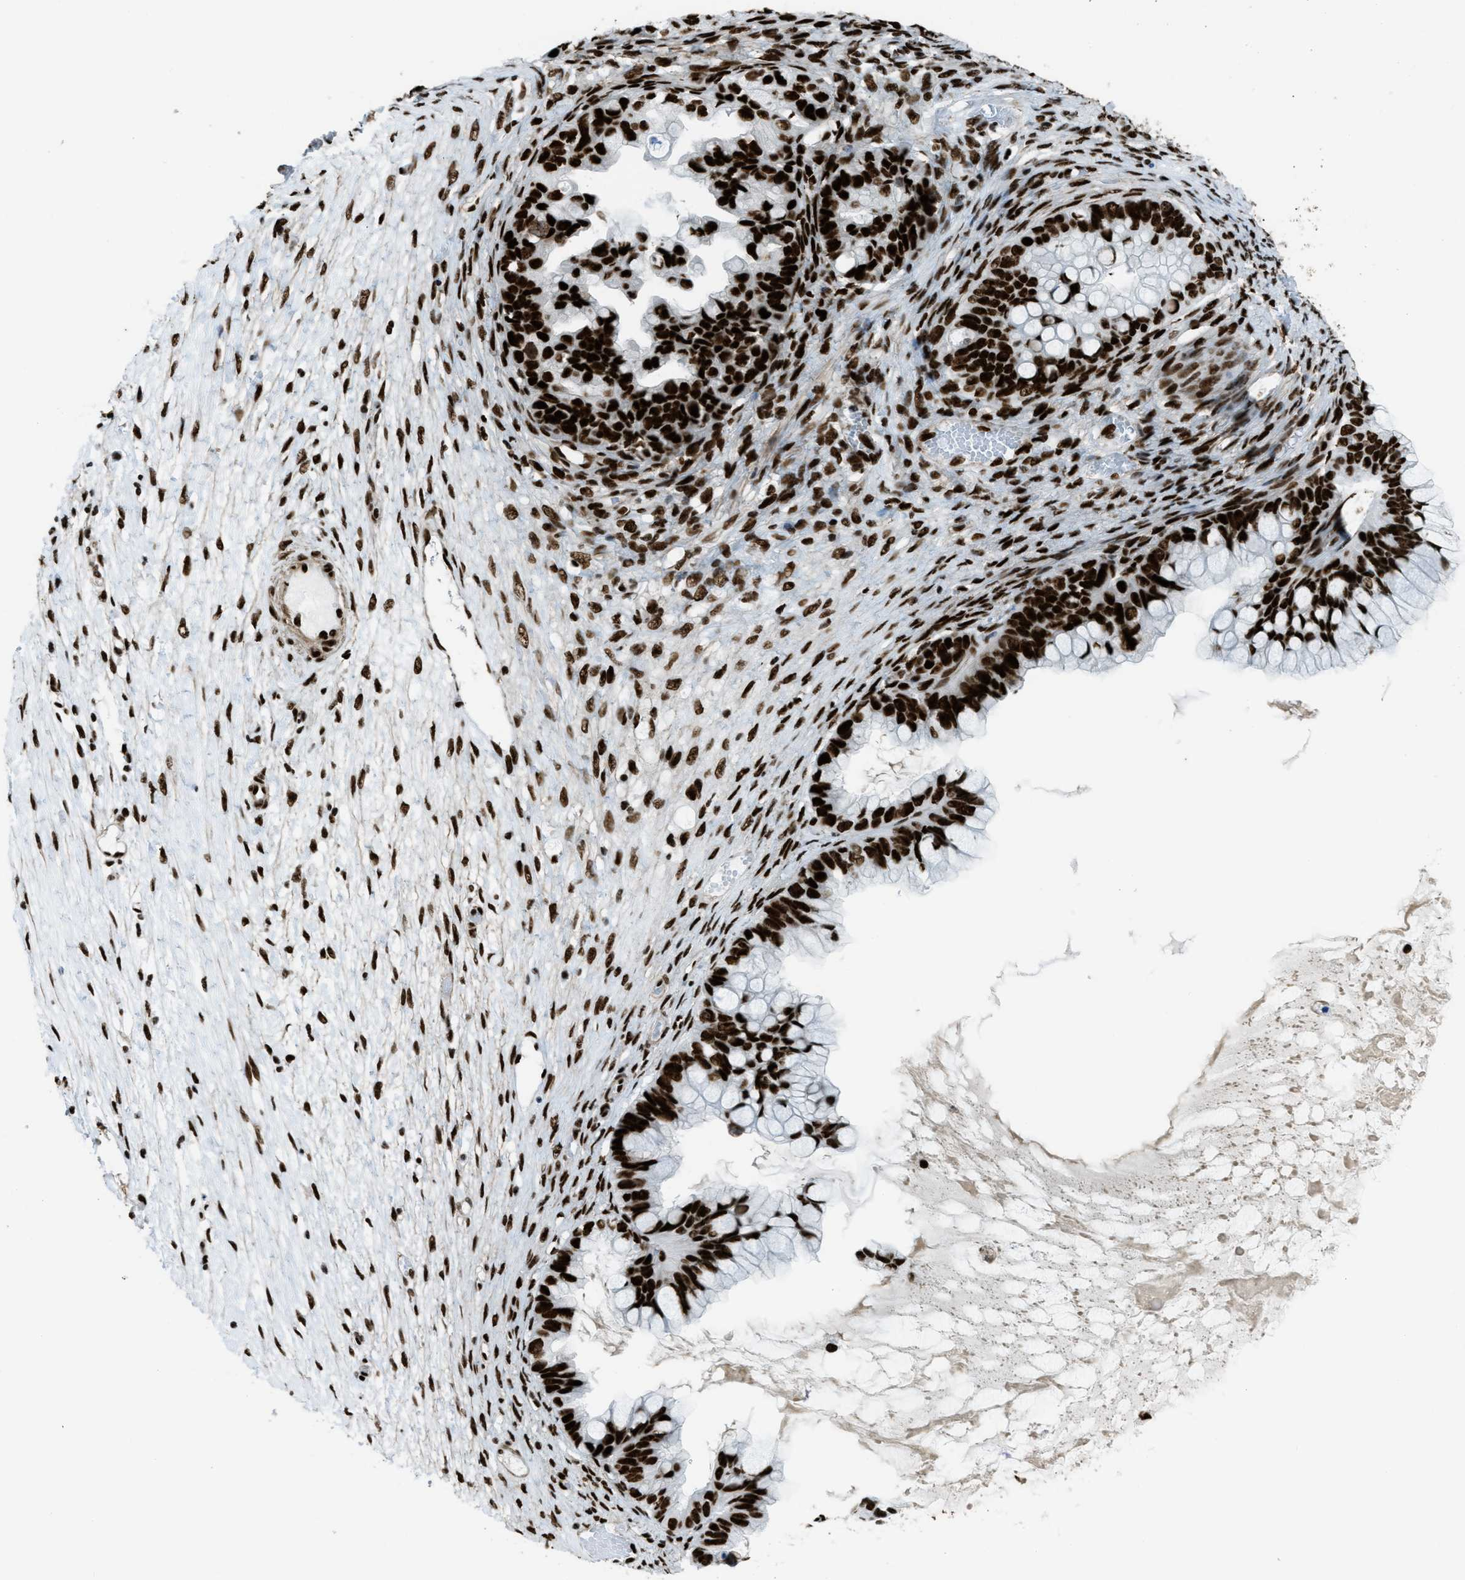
{"staining": {"intensity": "strong", "quantity": ">75%", "location": "nuclear"}, "tissue": "ovarian cancer", "cell_type": "Tumor cells", "image_type": "cancer", "snomed": [{"axis": "morphology", "description": "Cystadenocarcinoma, mucinous, NOS"}, {"axis": "topography", "description": "Ovary"}], "caption": "DAB immunohistochemical staining of ovarian cancer (mucinous cystadenocarcinoma) displays strong nuclear protein expression in approximately >75% of tumor cells.", "gene": "ZNF207", "patient": {"sex": "female", "age": 80}}